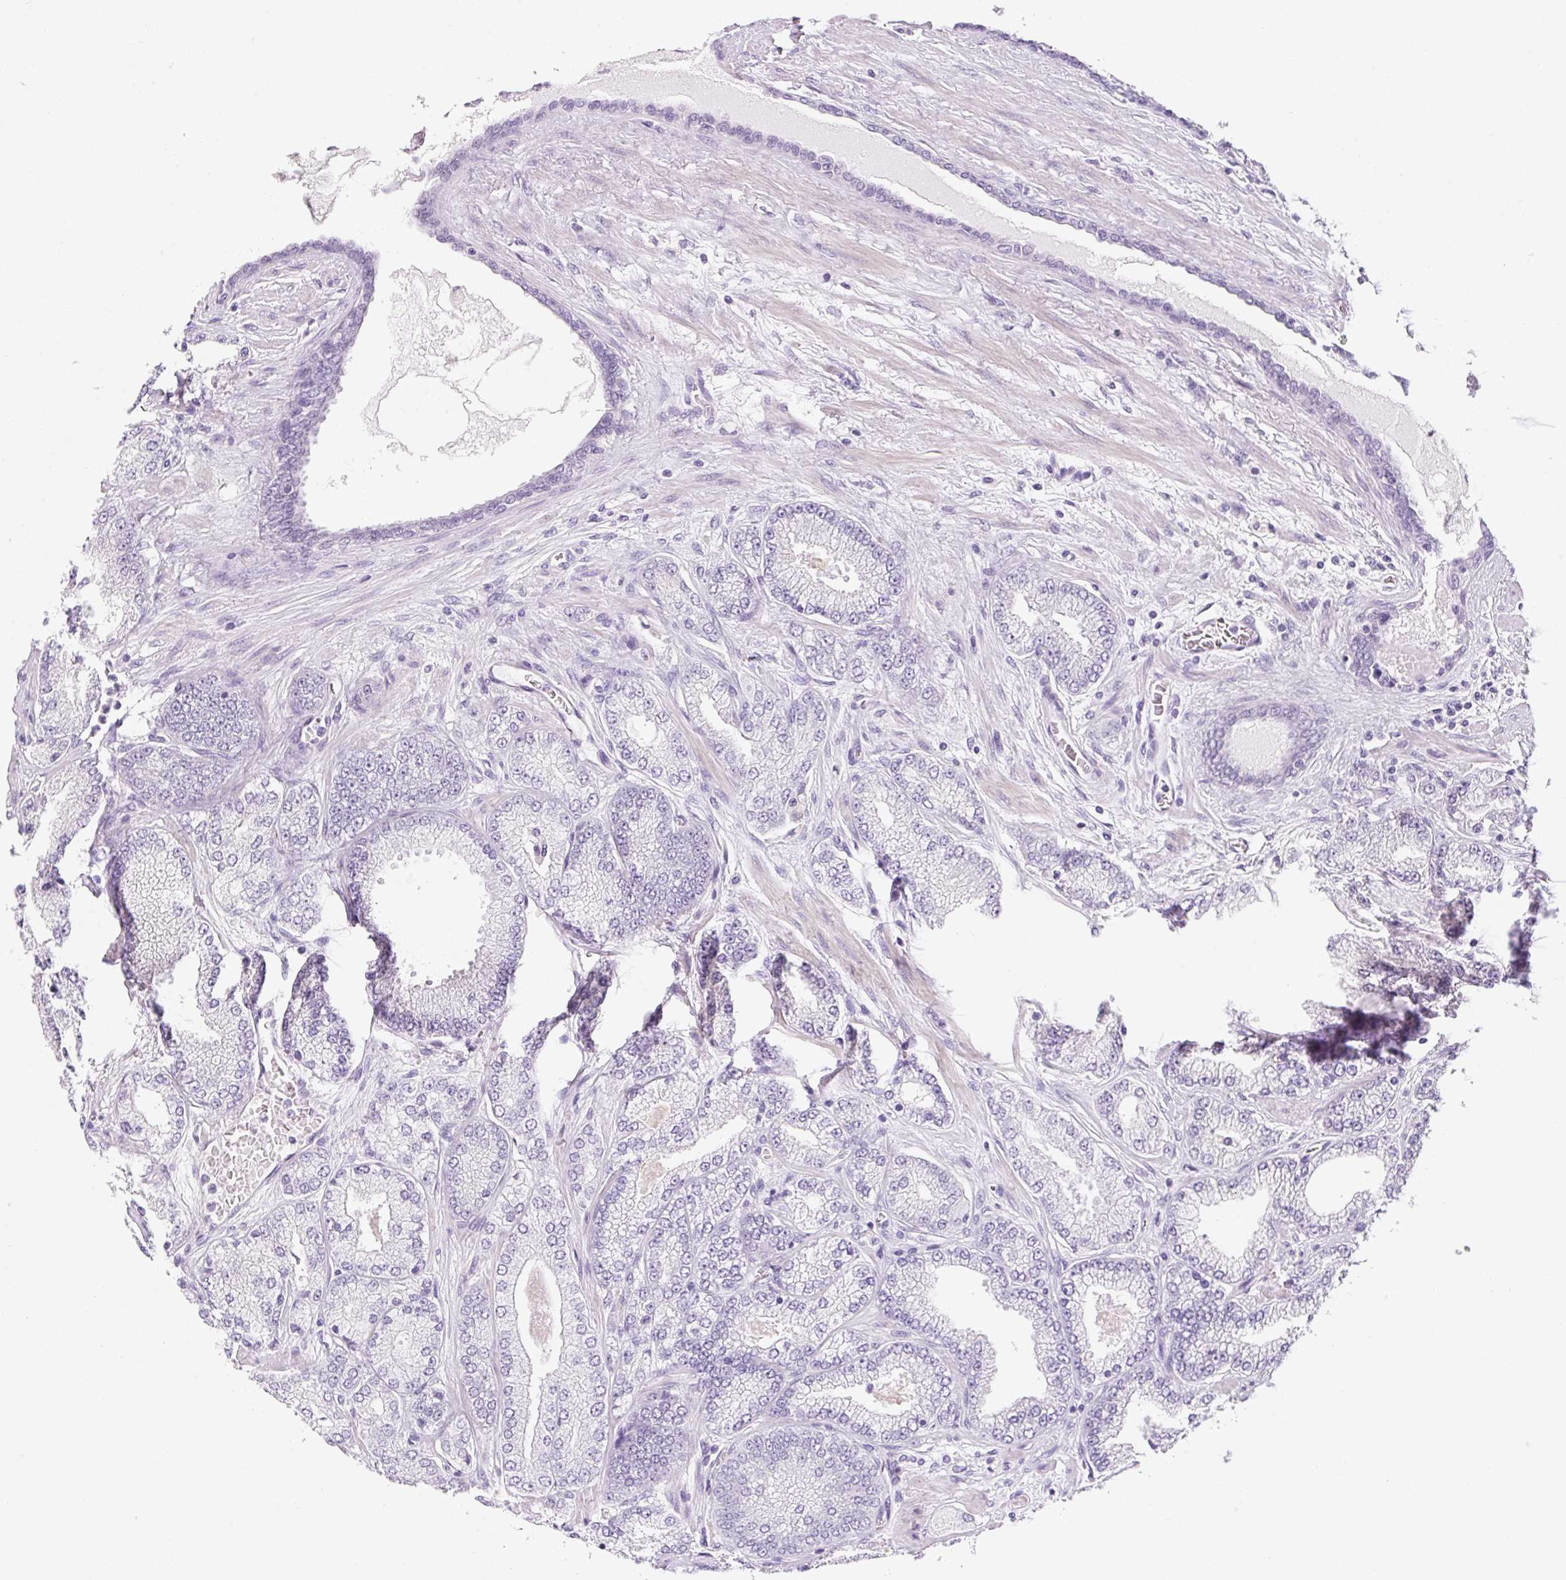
{"staining": {"intensity": "negative", "quantity": "none", "location": "none"}, "tissue": "prostate cancer", "cell_type": "Tumor cells", "image_type": "cancer", "snomed": [{"axis": "morphology", "description": "Adenocarcinoma, High grade"}, {"axis": "topography", "description": "Prostate"}], "caption": "Immunohistochemistry micrograph of human prostate cancer stained for a protein (brown), which shows no staining in tumor cells. (DAB immunohistochemistry (IHC), high magnification).", "gene": "SYNE3", "patient": {"sex": "male", "age": 68}}